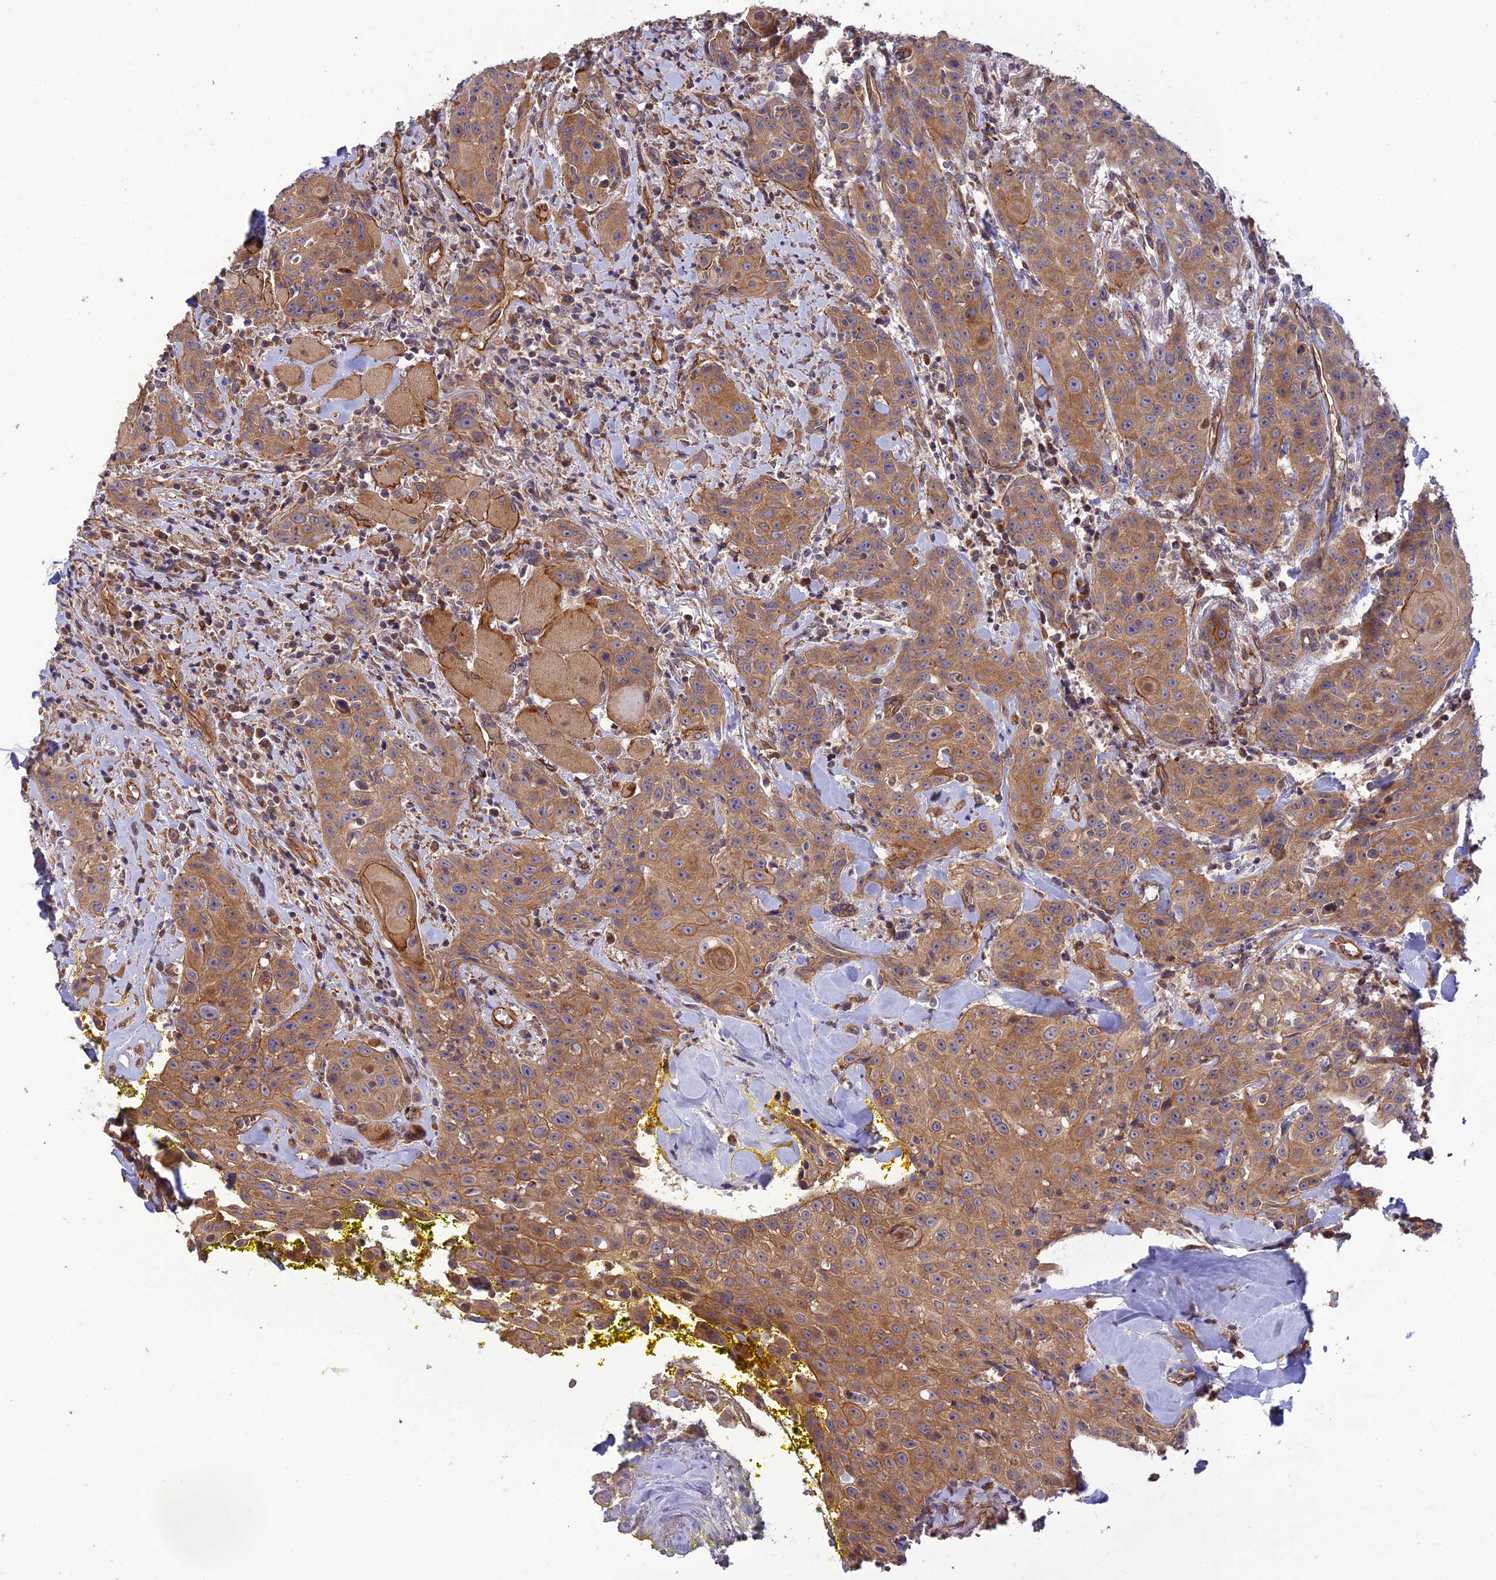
{"staining": {"intensity": "moderate", "quantity": ">75%", "location": "cytoplasmic/membranous"}, "tissue": "head and neck cancer", "cell_type": "Tumor cells", "image_type": "cancer", "snomed": [{"axis": "morphology", "description": "Squamous cell carcinoma, NOS"}, {"axis": "topography", "description": "Oral tissue"}, {"axis": "topography", "description": "Head-Neck"}], "caption": "Tumor cells demonstrate medium levels of moderate cytoplasmic/membranous expression in about >75% of cells in human head and neck cancer (squamous cell carcinoma).", "gene": "HOMER2", "patient": {"sex": "female", "age": 82}}